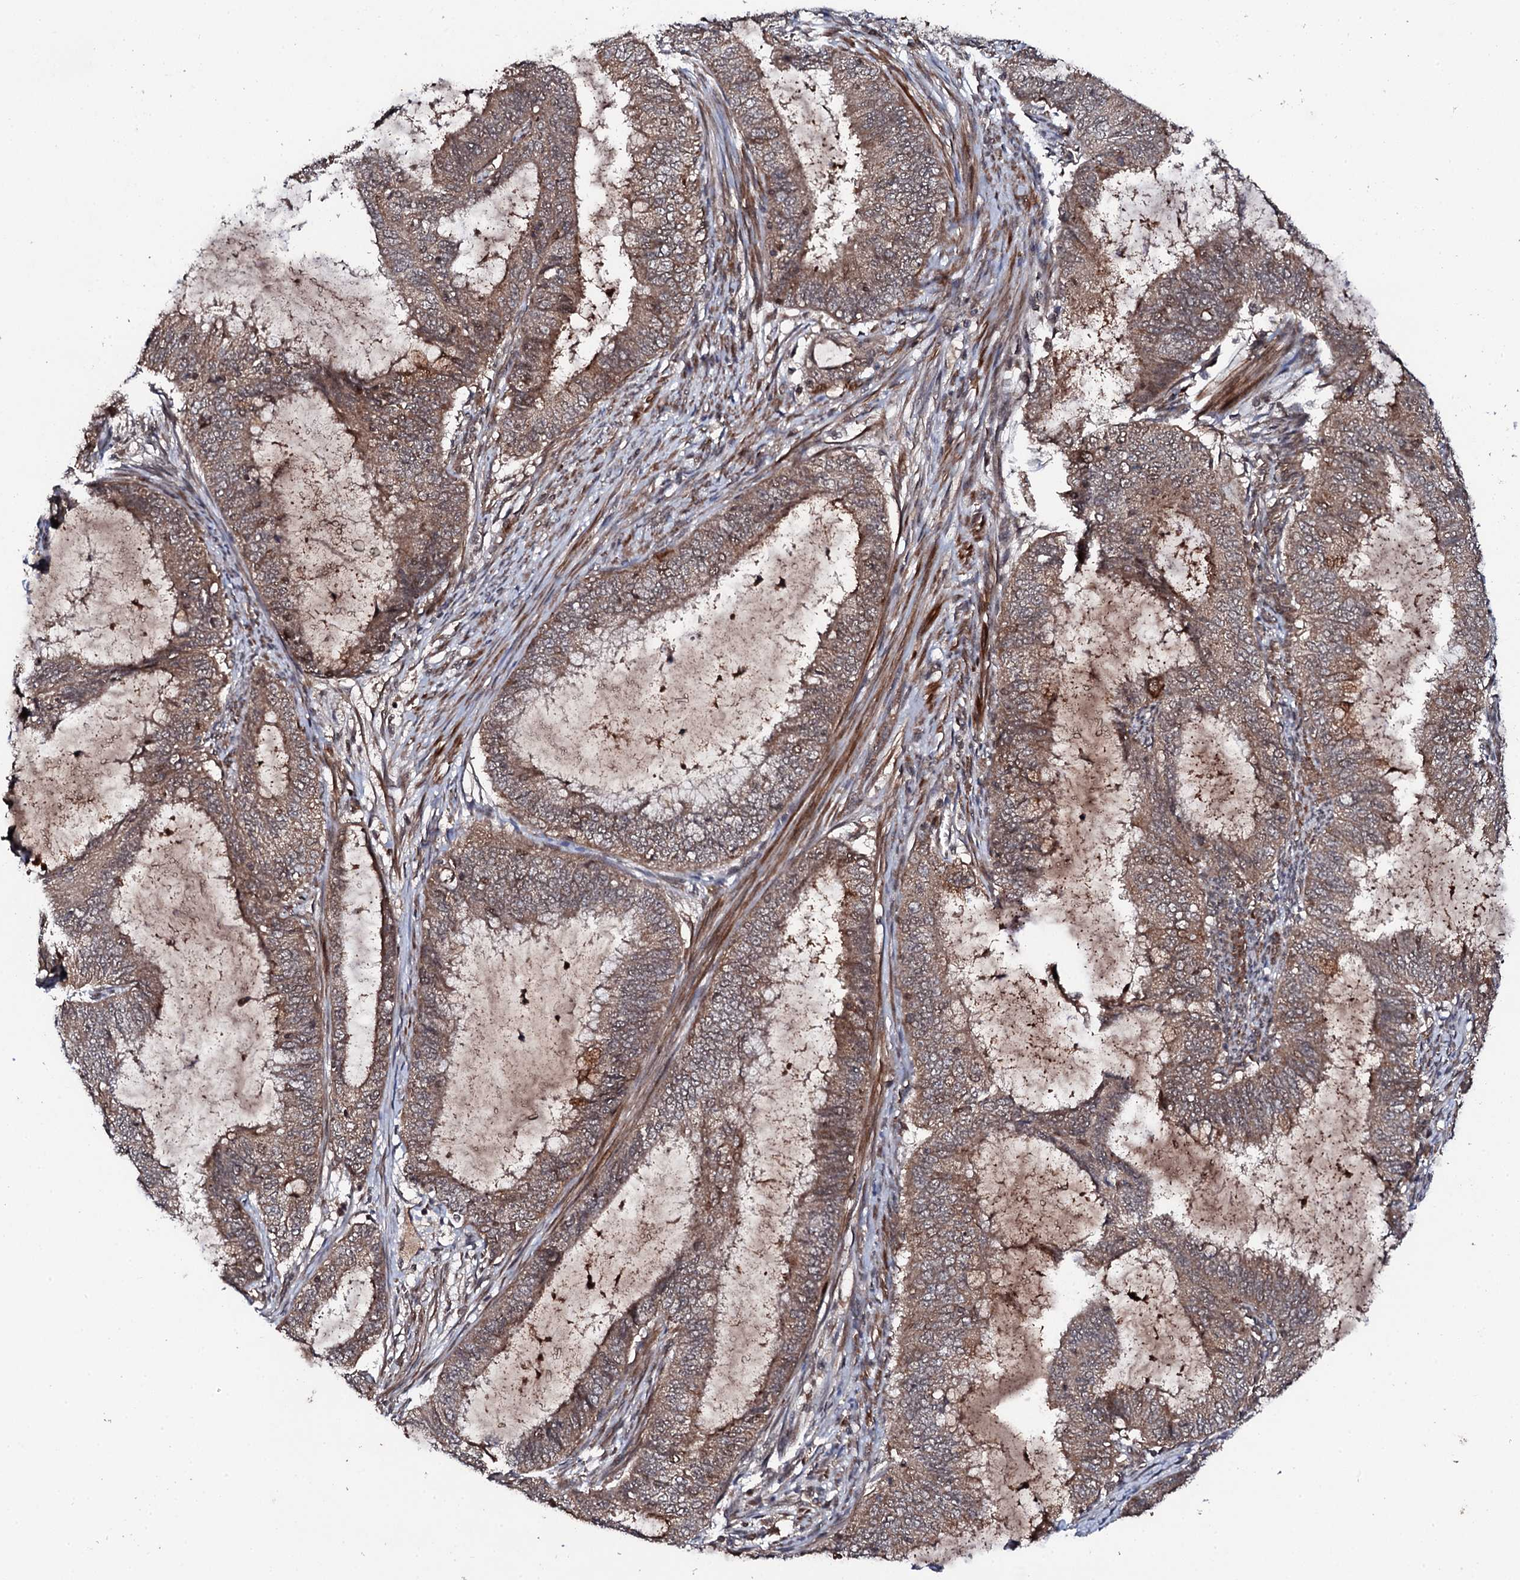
{"staining": {"intensity": "weak", "quantity": ">75%", "location": "cytoplasmic/membranous"}, "tissue": "endometrial cancer", "cell_type": "Tumor cells", "image_type": "cancer", "snomed": [{"axis": "morphology", "description": "Adenocarcinoma, NOS"}, {"axis": "topography", "description": "Endometrium"}], "caption": "Immunohistochemistry of endometrial adenocarcinoma reveals low levels of weak cytoplasmic/membranous expression in approximately >75% of tumor cells.", "gene": "FAM111A", "patient": {"sex": "female", "age": 51}}